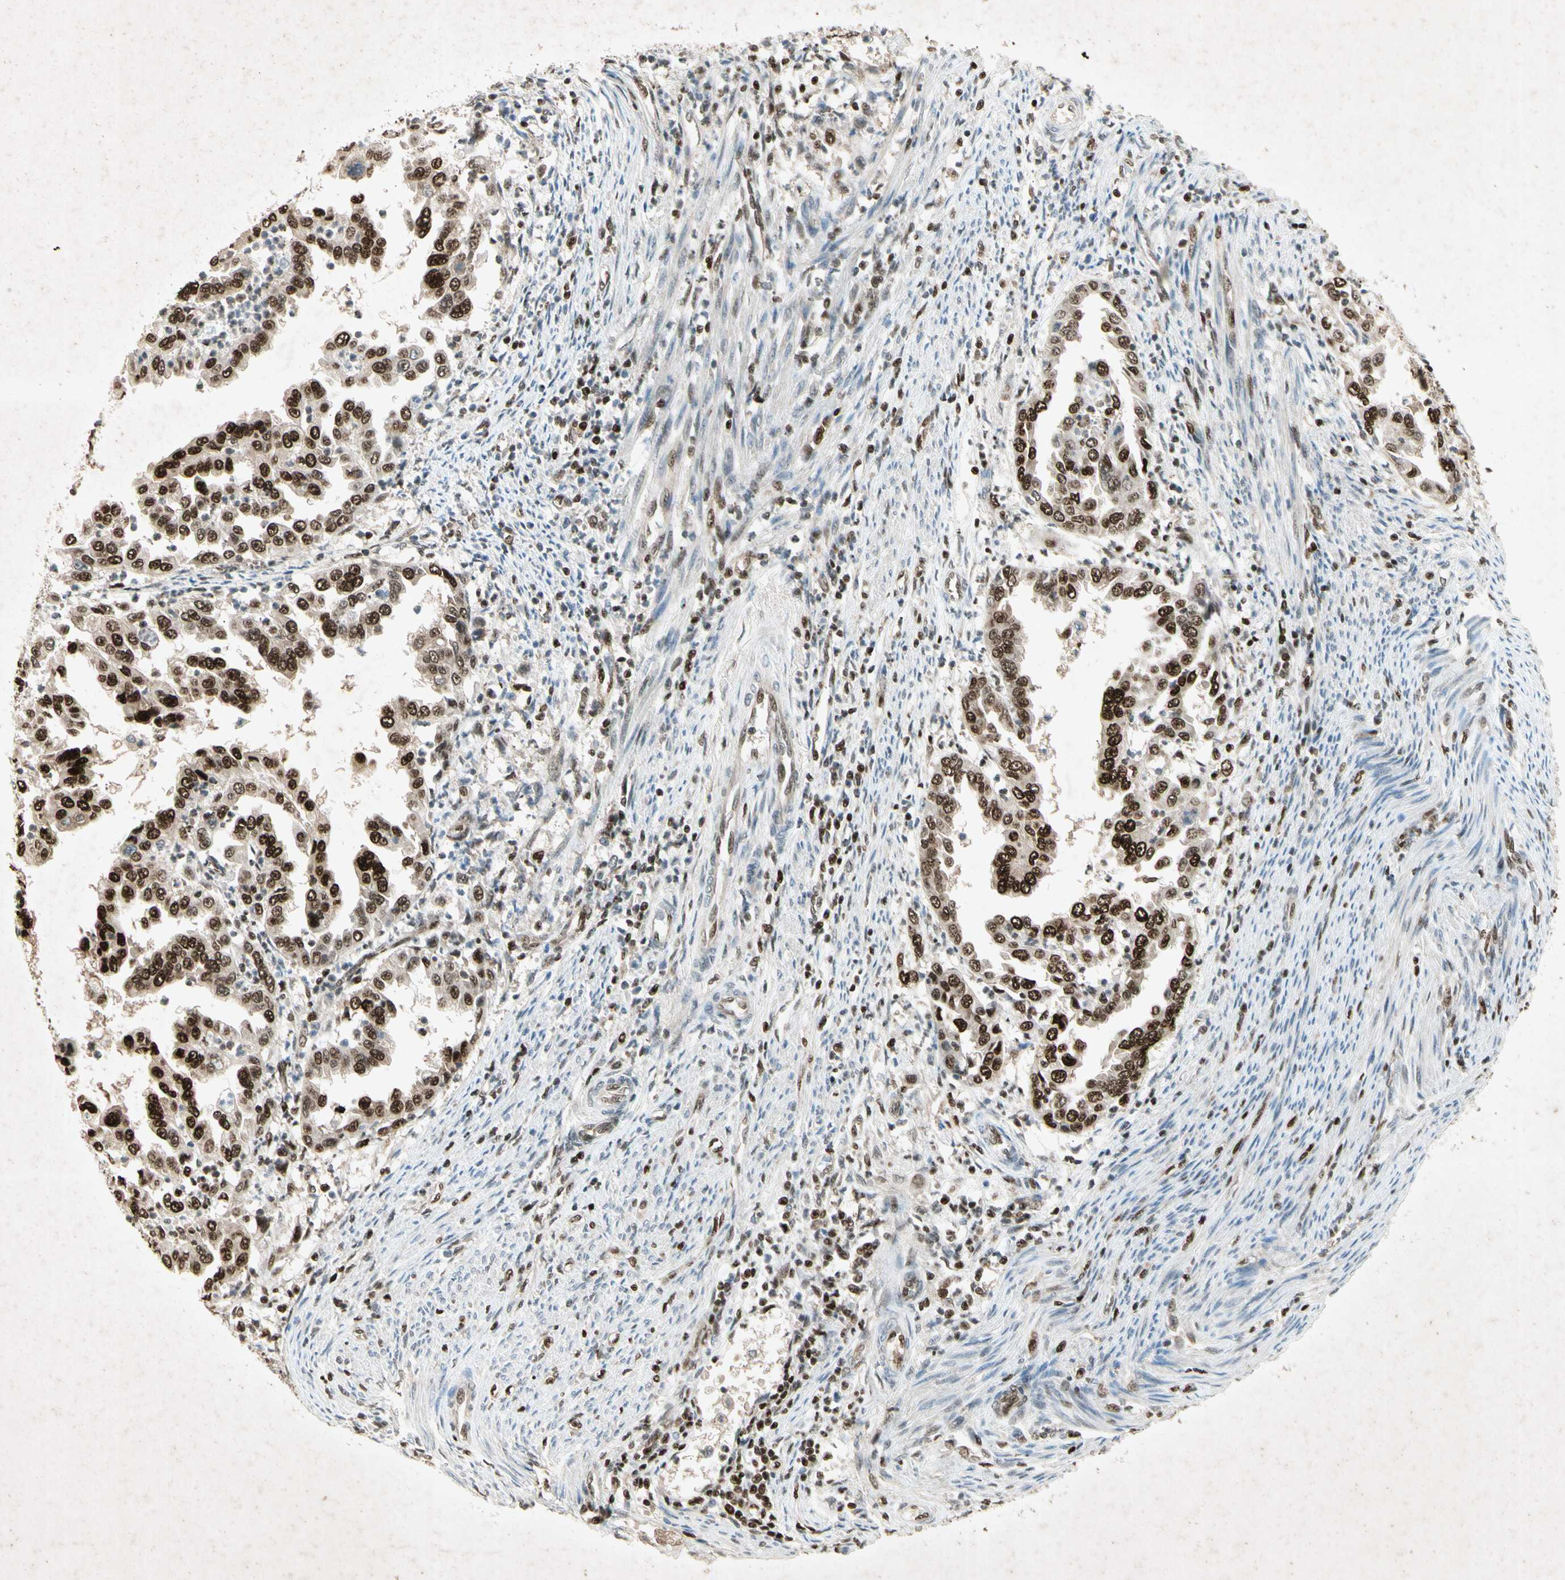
{"staining": {"intensity": "strong", "quantity": ">75%", "location": "nuclear"}, "tissue": "endometrial cancer", "cell_type": "Tumor cells", "image_type": "cancer", "snomed": [{"axis": "morphology", "description": "Adenocarcinoma, NOS"}, {"axis": "topography", "description": "Endometrium"}], "caption": "A micrograph showing strong nuclear expression in approximately >75% of tumor cells in endometrial adenocarcinoma, as visualized by brown immunohistochemical staining.", "gene": "RNF43", "patient": {"sex": "female", "age": 85}}